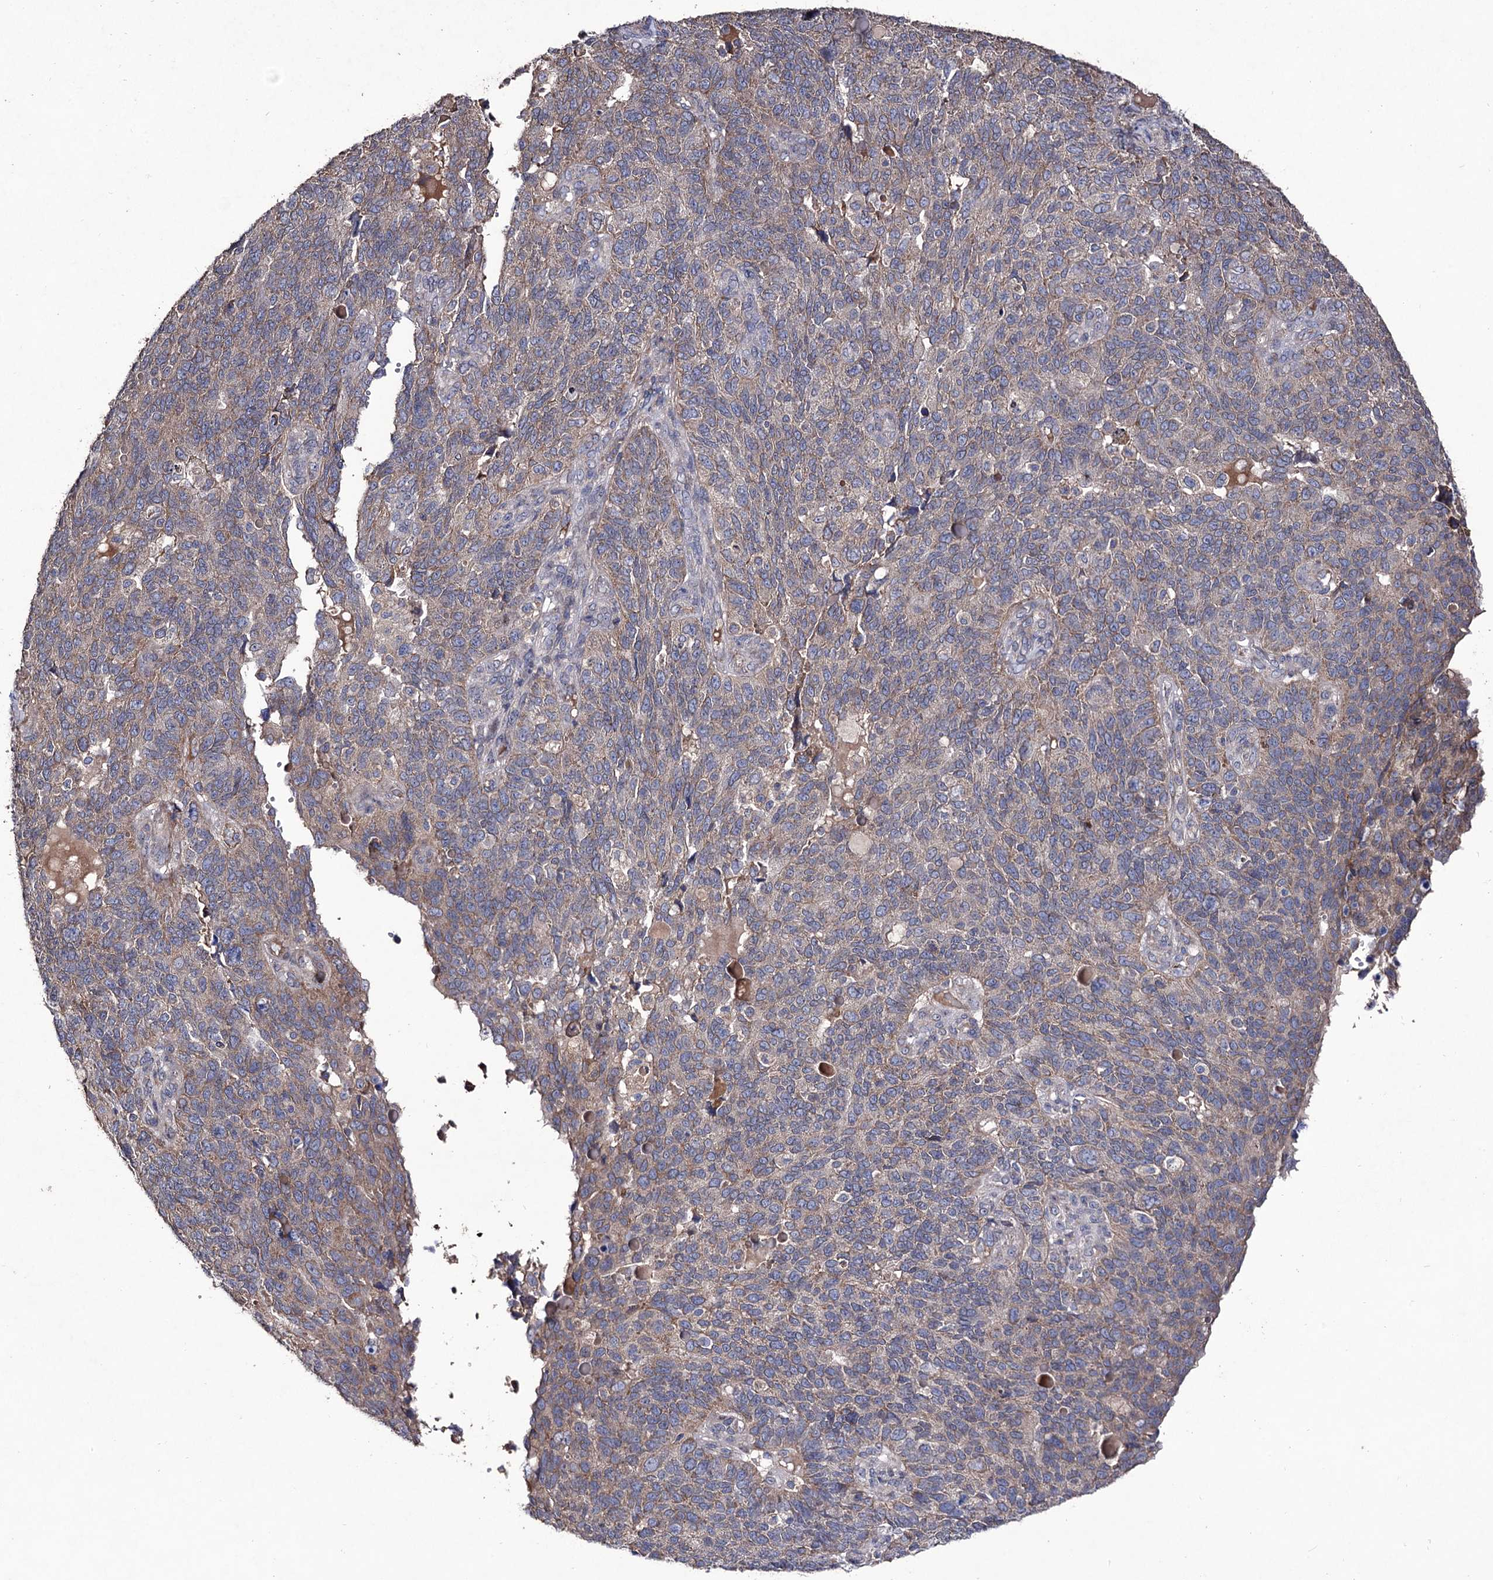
{"staining": {"intensity": "weak", "quantity": "<25%", "location": "cytoplasmic/membranous"}, "tissue": "endometrial cancer", "cell_type": "Tumor cells", "image_type": "cancer", "snomed": [{"axis": "morphology", "description": "Adenocarcinoma, NOS"}, {"axis": "topography", "description": "Endometrium"}], "caption": "Tumor cells show no significant positivity in adenocarcinoma (endometrial). (DAB immunohistochemistry, high magnification).", "gene": "MYO1H", "patient": {"sex": "female", "age": 66}}